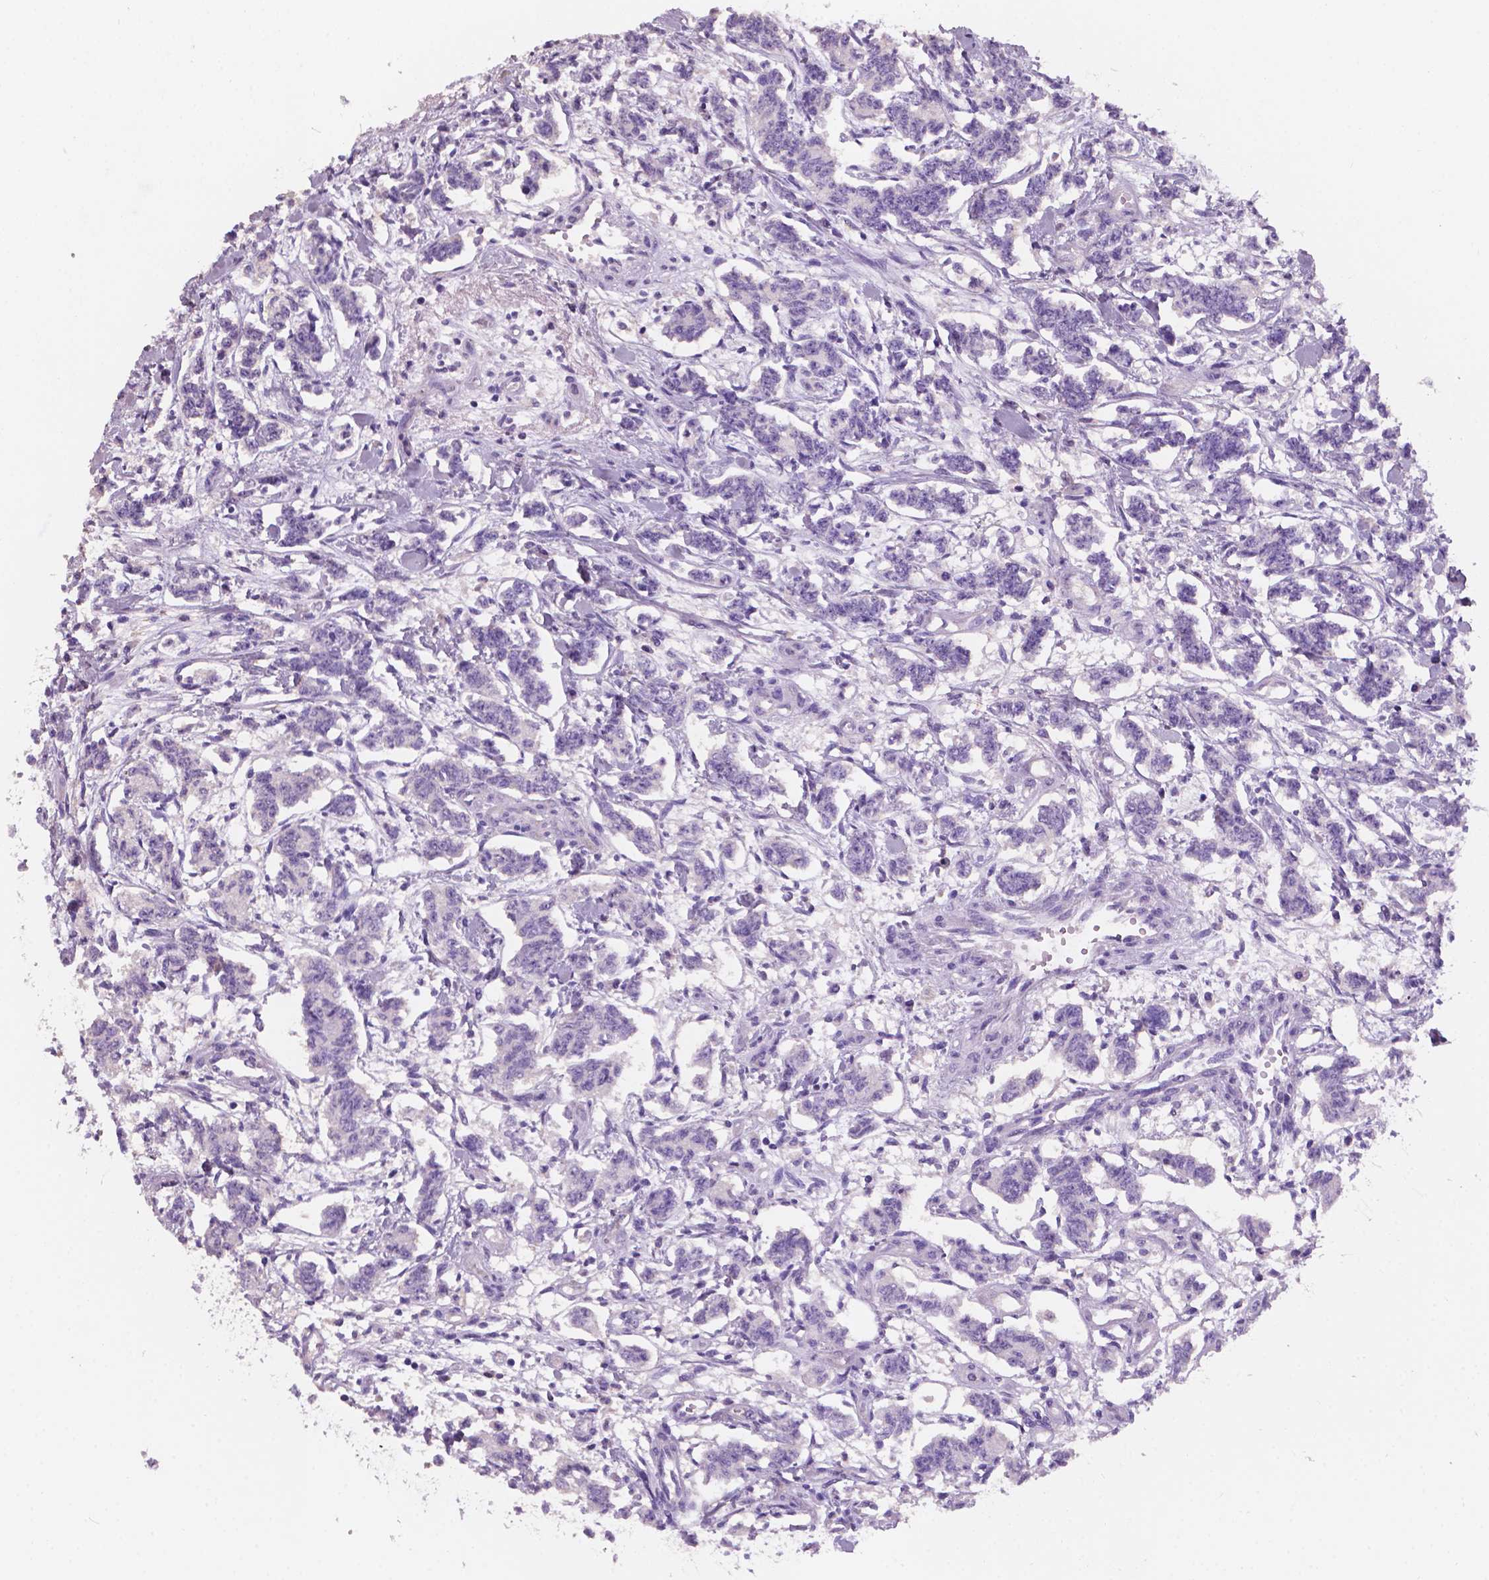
{"staining": {"intensity": "negative", "quantity": "none", "location": "none"}, "tissue": "carcinoid", "cell_type": "Tumor cells", "image_type": "cancer", "snomed": [{"axis": "morphology", "description": "Carcinoid, malignant, NOS"}, {"axis": "topography", "description": "Kidney"}], "caption": "This is an IHC histopathology image of human carcinoid. There is no positivity in tumor cells.", "gene": "SBSN", "patient": {"sex": "female", "age": 41}}